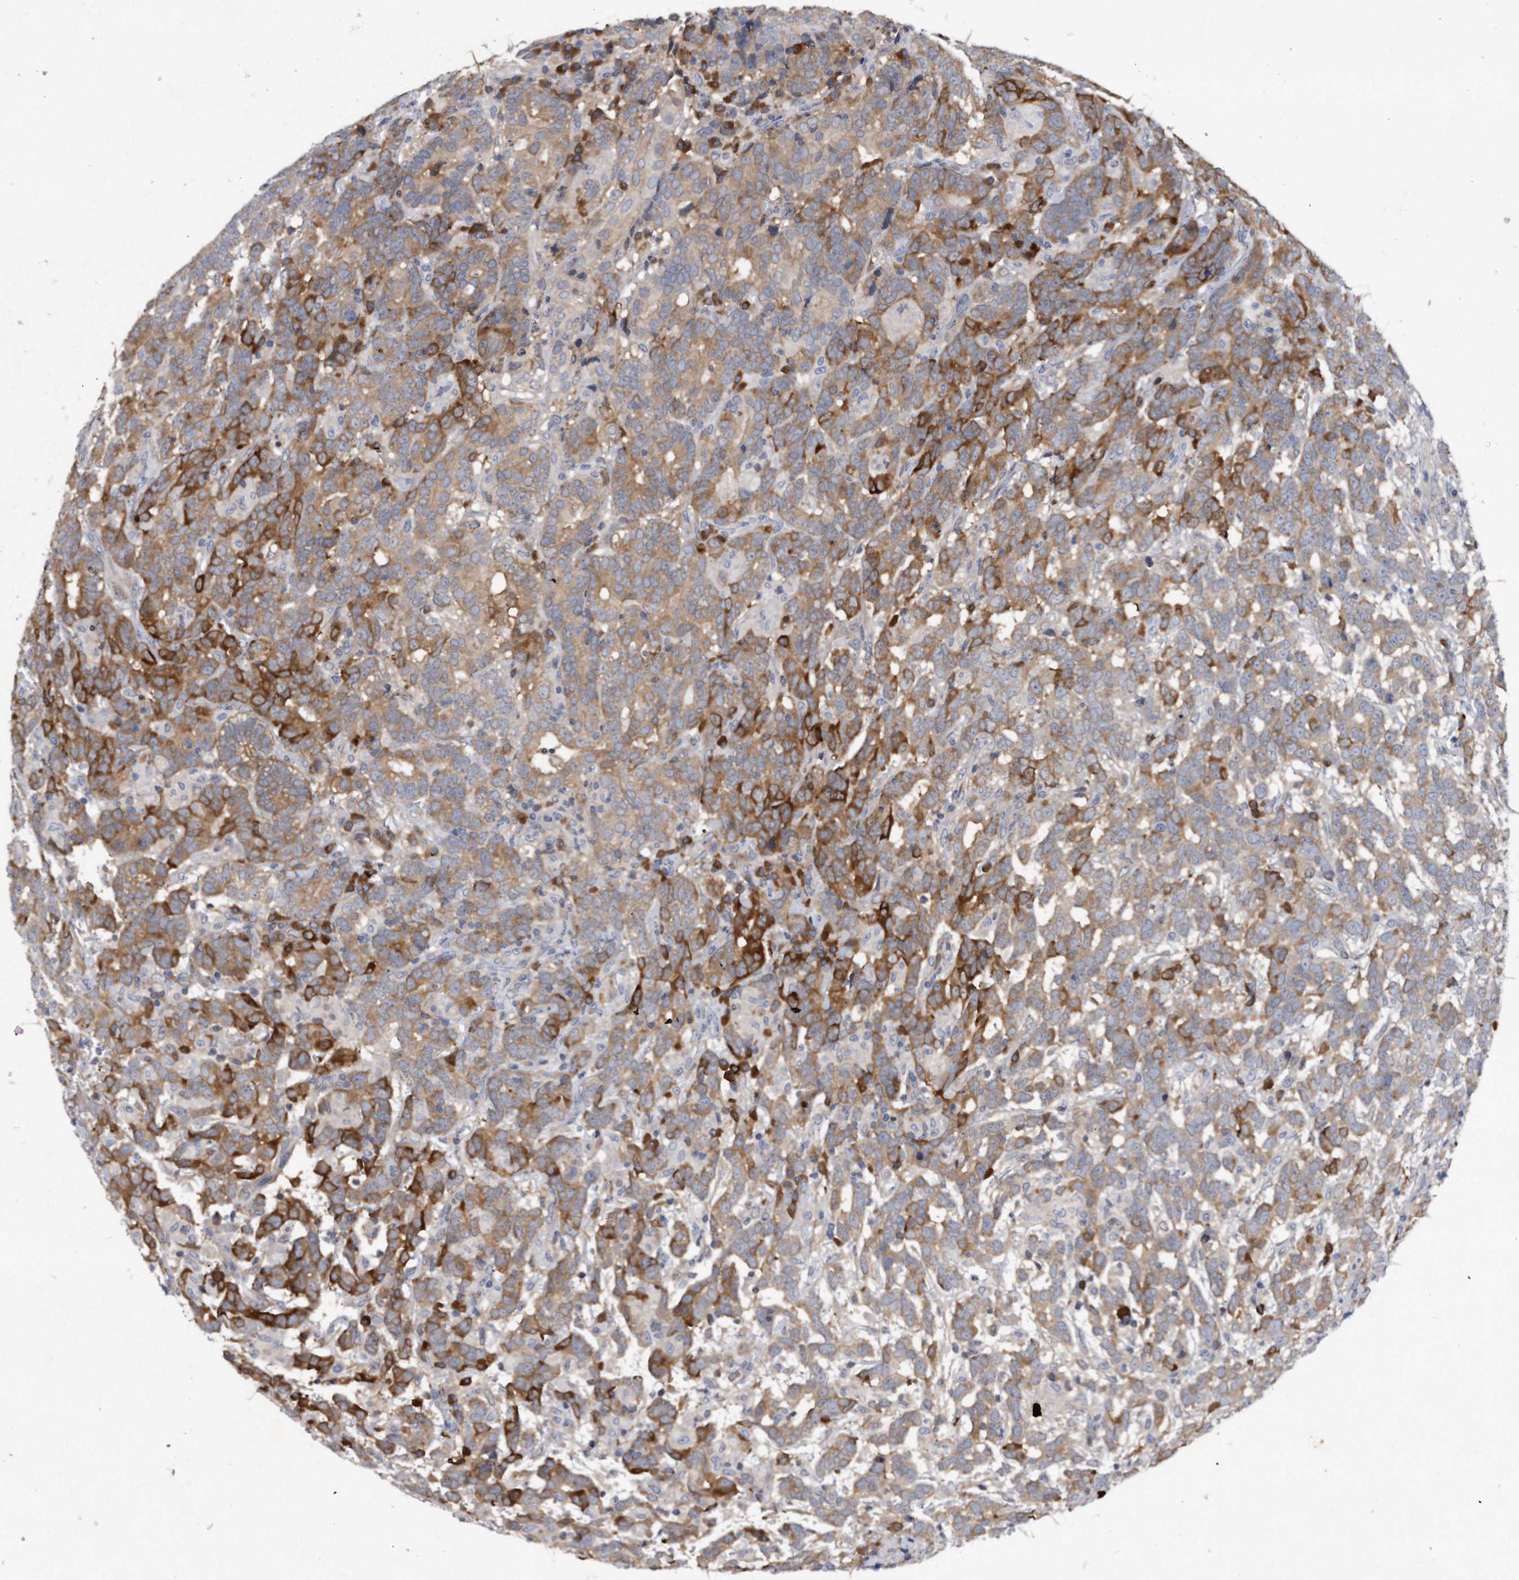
{"staining": {"intensity": "moderate", "quantity": ">75%", "location": "cytoplasmic/membranous"}, "tissue": "testis cancer", "cell_type": "Tumor cells", "image_type": "cancer", "snomed": [{"axis": "morphology", "description": "Carcinoma, Embryonal, NOS"}, {"axis": "topography", "description": "Testis"}], "caption": "The image reveals staining of embryonal carcinoma (testis), revealing moderate cytoplasmic/membranous protein expression (brown color) within tumor cells.", "gene": "ASNS", "patient": {"sex": "male", "age": 26}}